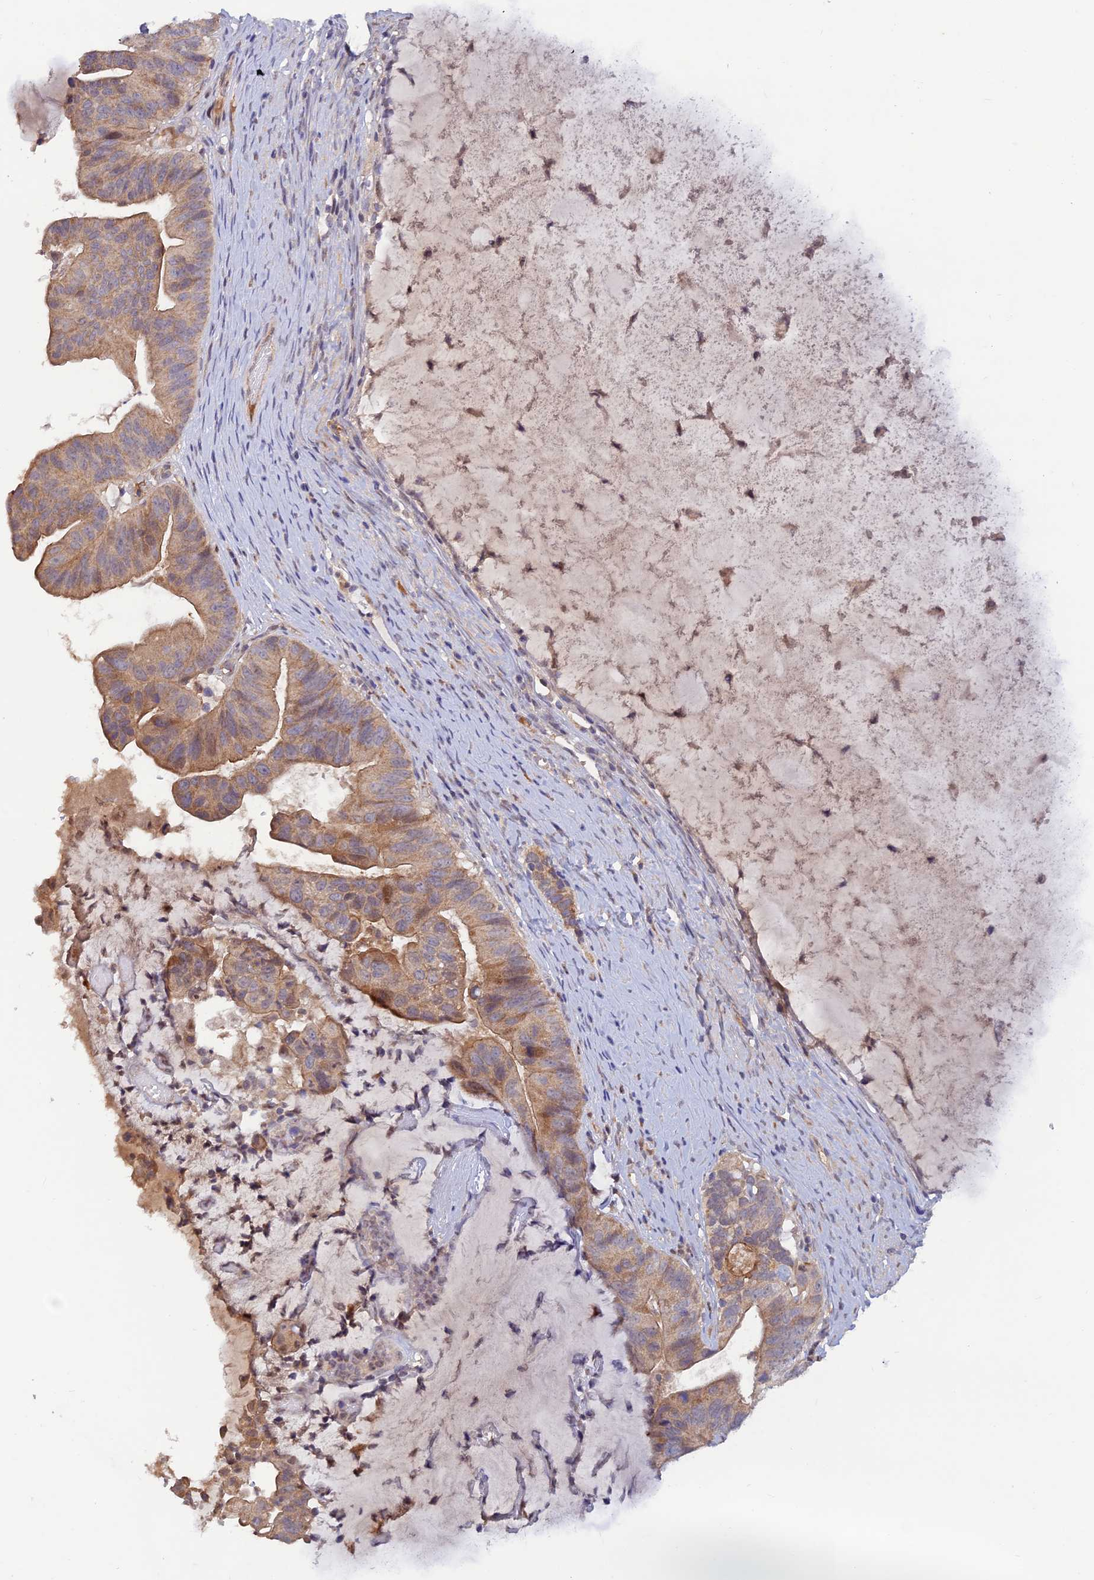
{"staining": {"intensity": "moderate", "quantity": ">75%", "location": "cytoplasmic/membranous"}, "tissue": "ovarian cancer", "cell_type": "Tumor cells", "image_type": "cancer", "snomed": [{"axis": "morphology", "description": "Cystadenocarcinoma, mucinous, NOS"}, {"axis": "topography", "description": "Ovary"}], "caption": "Ovarian cancer stained with a protein marker demonstrates moderate staining in tumor cells.", "gene": "FASTKD5", "patient": {"sex": "female", "age": 61}}